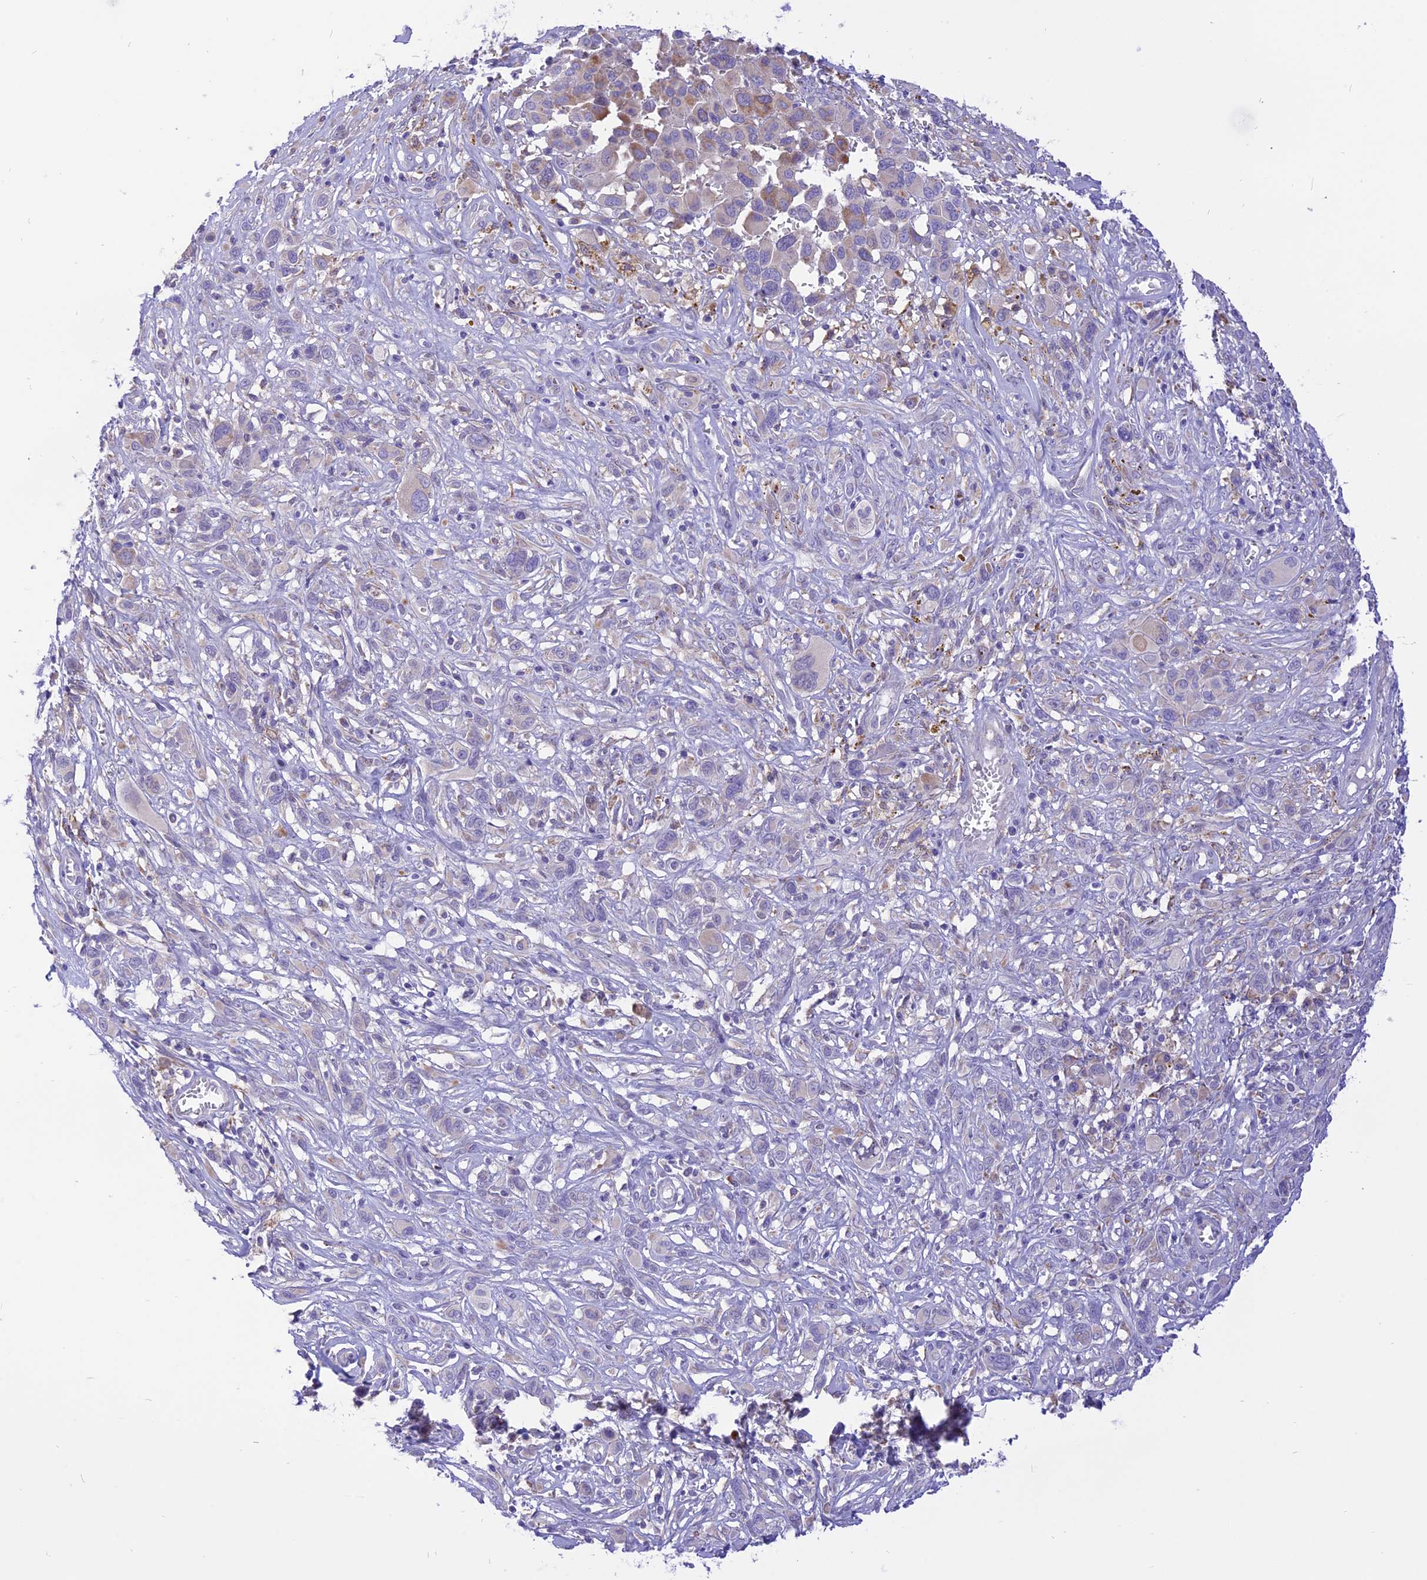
{"staining": {"intensity": "negative", "quantity": "none", "location": "none"}, "tissue": "melanoma", "cell_type": "Tumor cells", "image_type": "cancer", "snomed": [{"axis": "morphology", "description": "Malignant melanoma, NOS"}, {"axis": "topography", "description": "Skin of trunk"}], "caption": "Immunohistochemistry photomicrograph of neoplastic tissue: human malignant melanoma stained with DAB (3,3'-diaminobenzidine) demonstrates no significant protein staining in tumor cells.", "gene": "ARMCX6", "patient": {"sex": "male", "age": 71}}